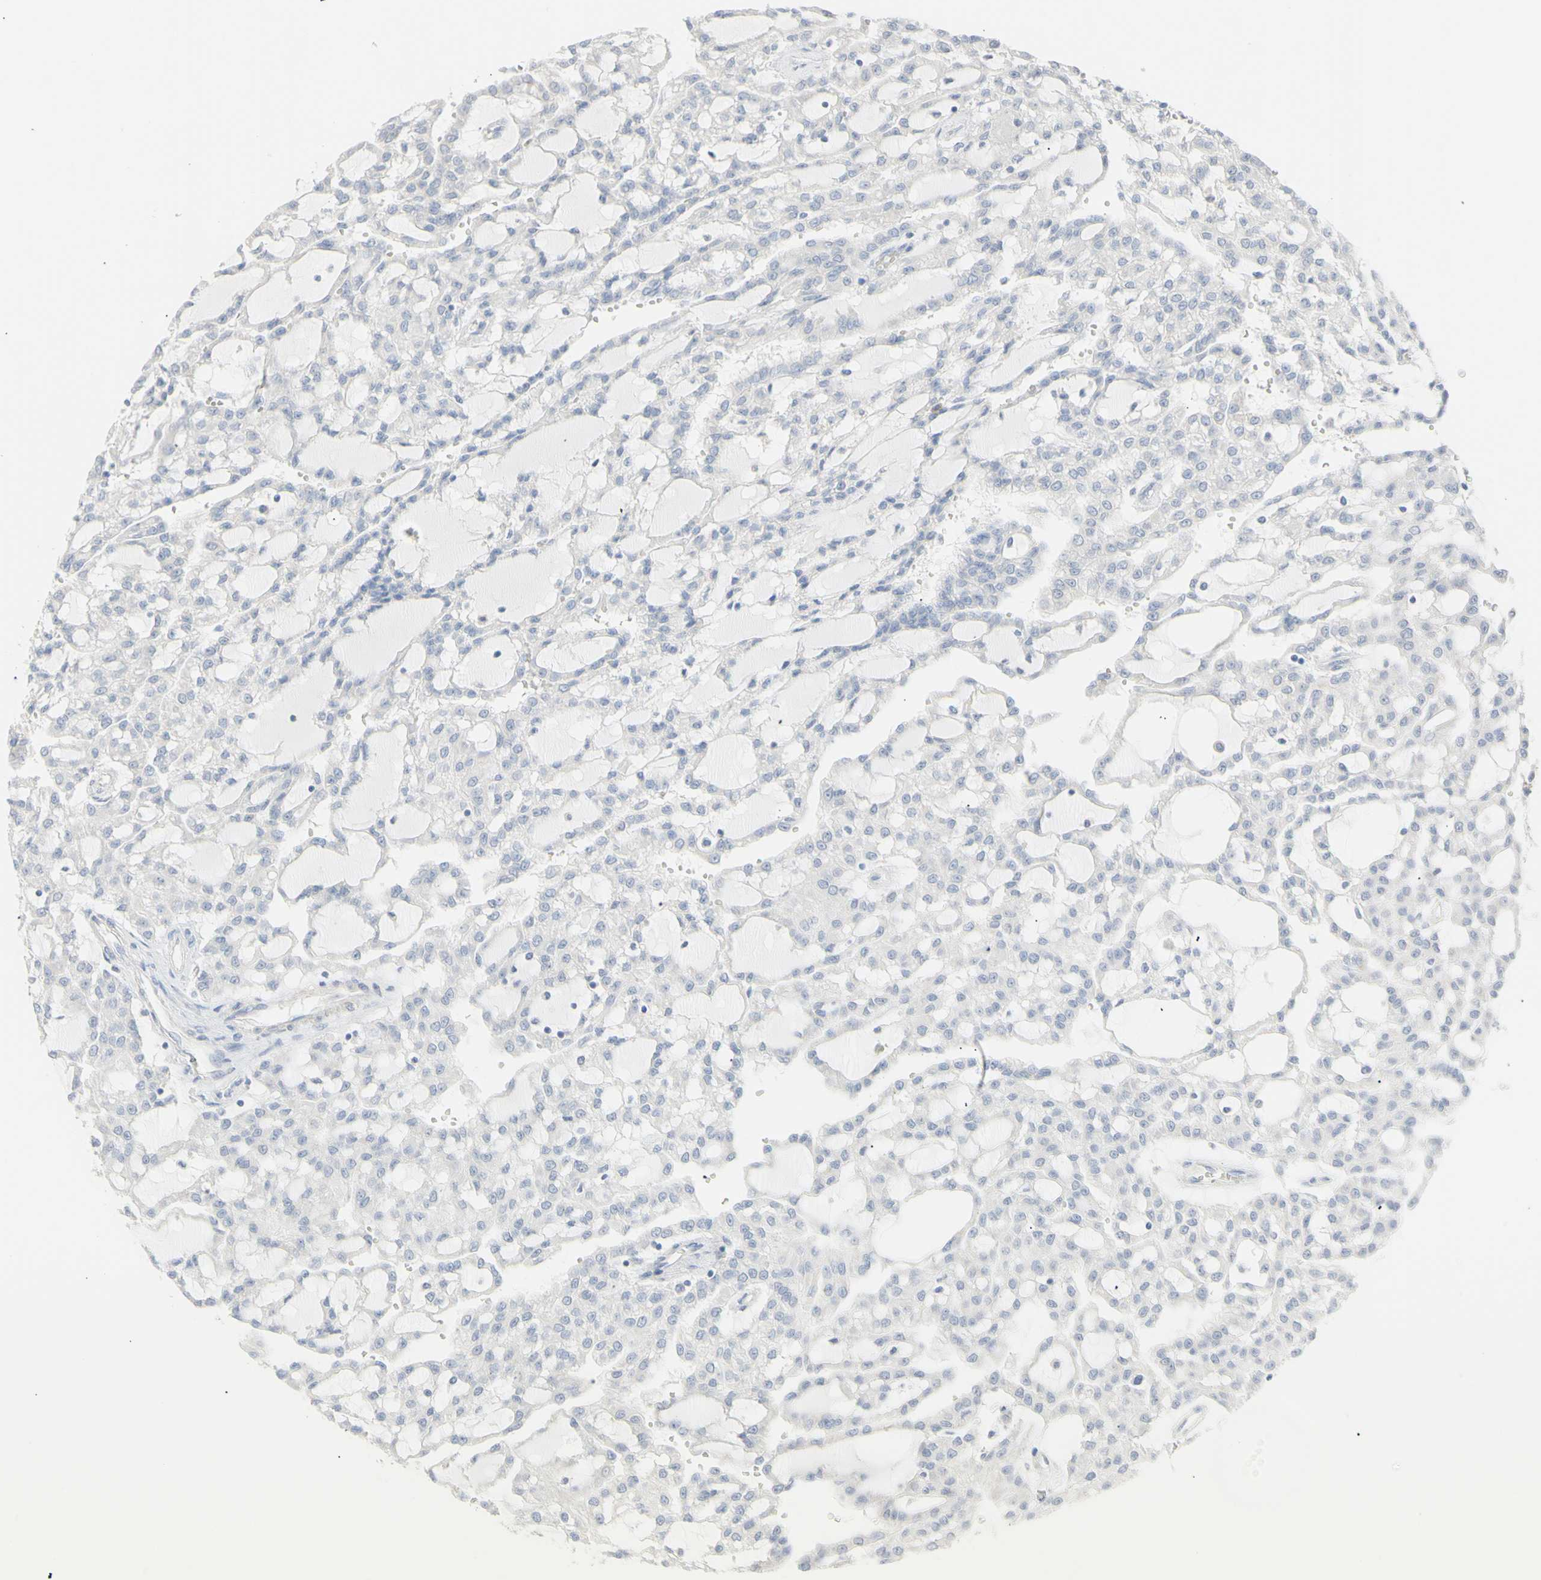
{"staining": {"intensity": "negative", "quantity": "none", "location": "none"}, "tissue": "renal cancer", "cell_type": "Tumor cells", "image_type": "cancer", "snomed": [{"axis": "morphology", "description": "Adenocarcinoma, NOS"}, {"axis": "topography", "description": "Kidney"}], "caption": "Tumor cells are negative for protein expression in human renal cancer (adenocarcinoma). Nuclei are stained in blue.", "gene": "B4GALNT3", "patient": {"sex": "male", "age": 63}}